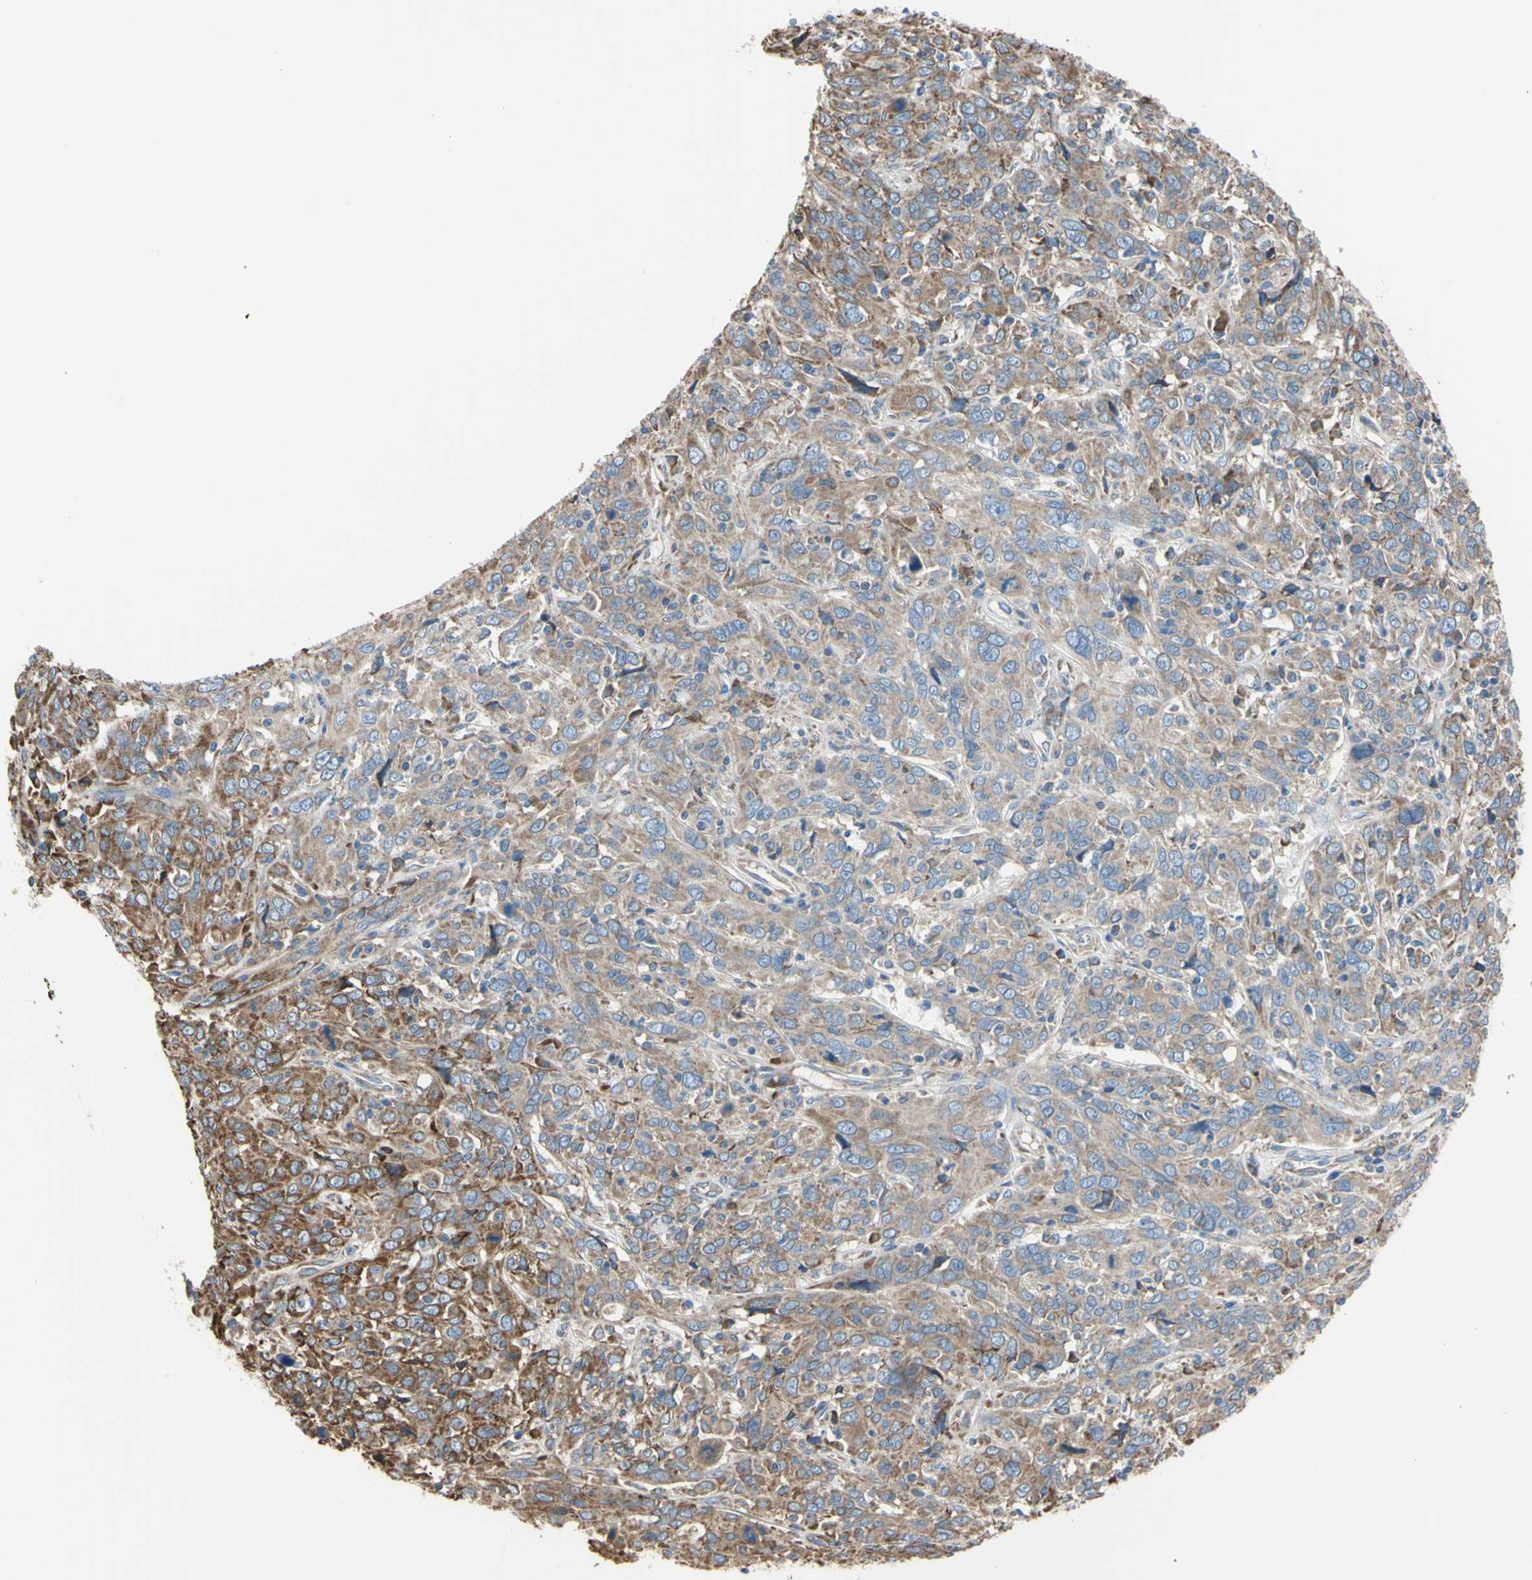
{"staining": {"intensity": "strong", "quantity": ">75%", "location": "cytoplasmic/membranous"}, "tissue": "cervical cancer", "cell_type": "Tumor cells", "image_type": "cancer", "snomed": [{"axis": "morphology", "description": "Squamous cell carcinoma, NOS"}, {"axis": "topography", "description": "Cervix"}], "caption": "Immunohistochemical staining of human cervical squamous cell carcinoma exhibits strong cytoplasmic/membranous protein expression in about >75% of tumor cells. Using DAB (3,3'-diaminobenzidine) (brown) and hematoxylin (blue) stains, captured at high magnification using brightfield microscopy.", "gene": "BMF", "patient": {"sex": "female", "age": 46}}